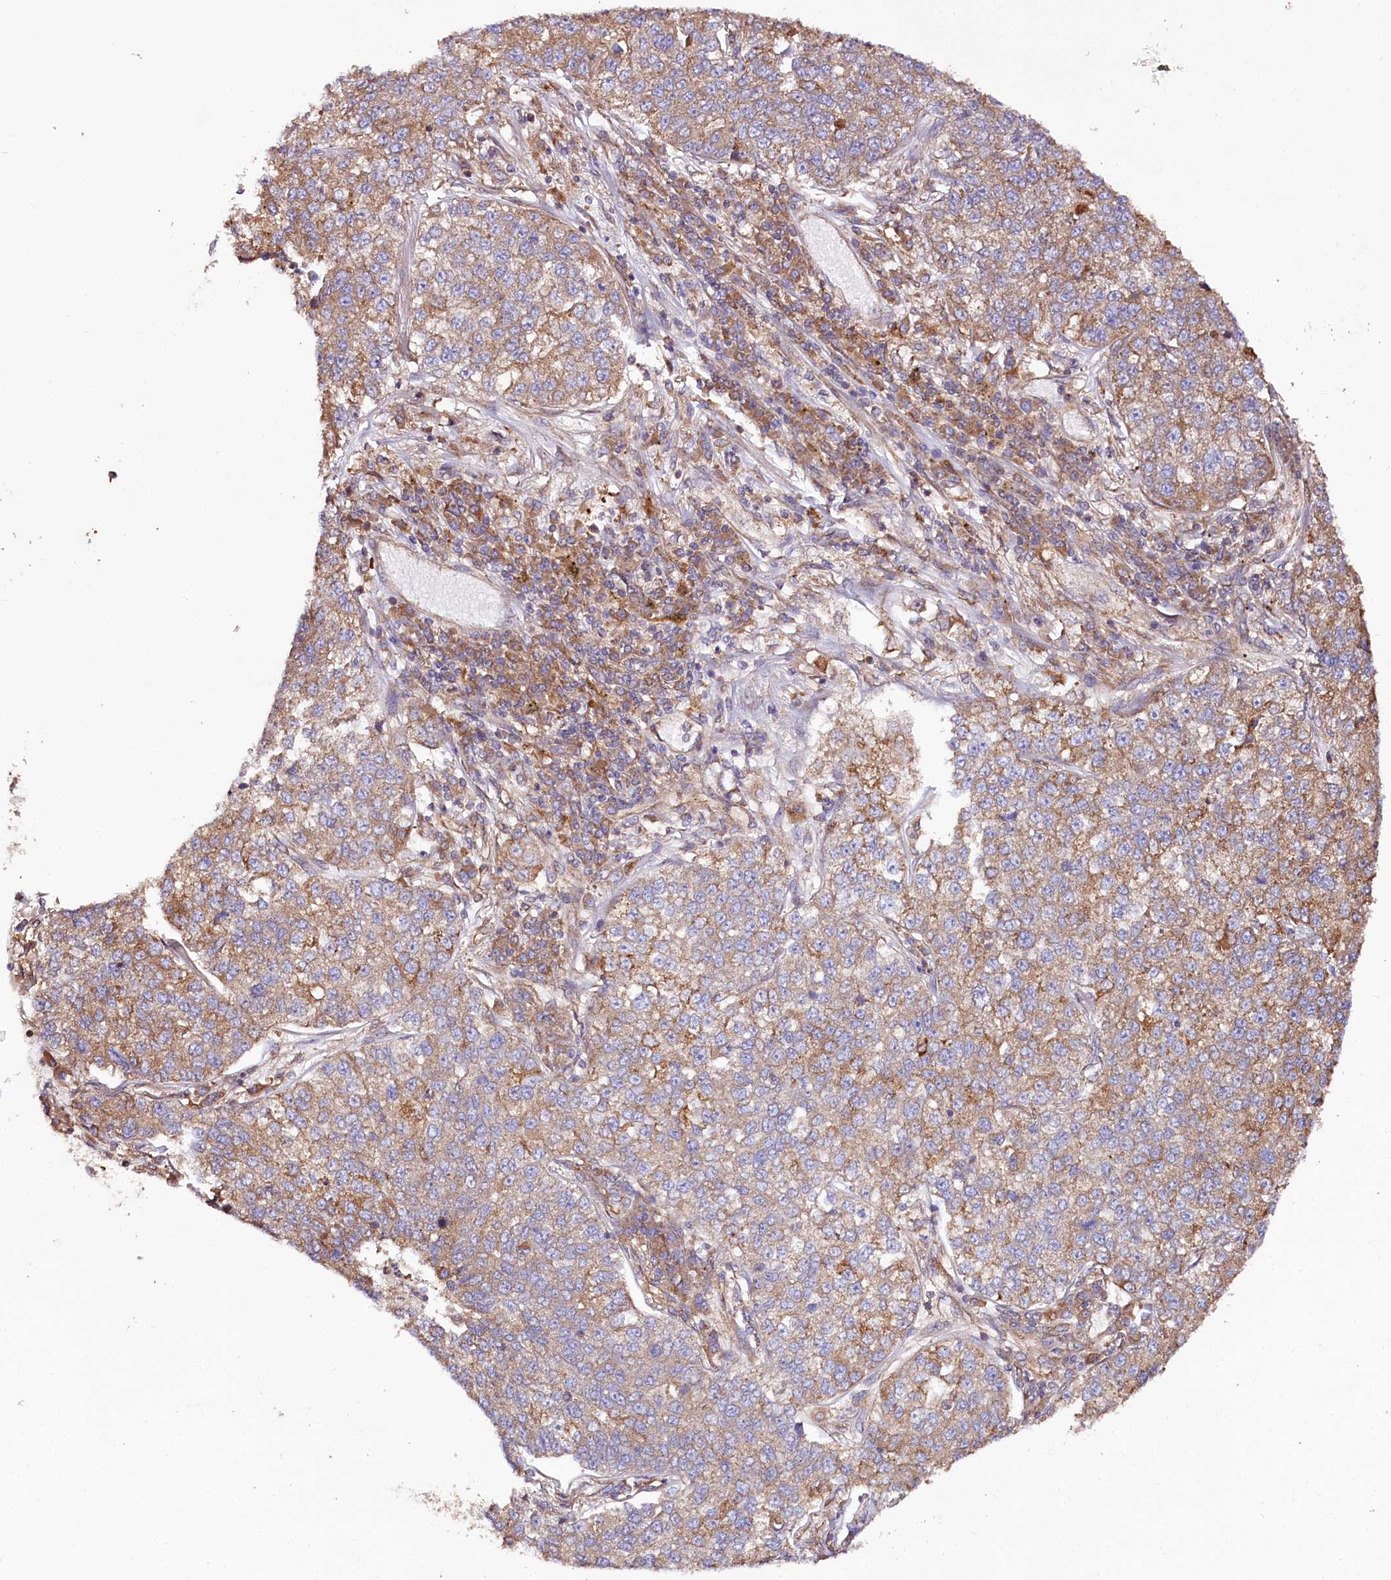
{"staining": {"intensity": "moderate", "quantity": "25%-75%", "location": "cytoplasmic/membranous"}, "tissue": "lung cancer", "cell_type": "Tumor cells", "image_type": "cancer", "snomed": [{"axis": "morphology", "description": "Adenocarcinoma, NOS"}, {"axis": "topography", "description": "Lung"}], "caption": "Immunohistochemical staining of lung cancer (adenocarcinoma) displays medium levels of moderate cytoplasmic/membranous protein expression in approximately 25%-75% of tumor cells.", "gene": "CEP295", "patient": {"sex": "male", "age": 49}}